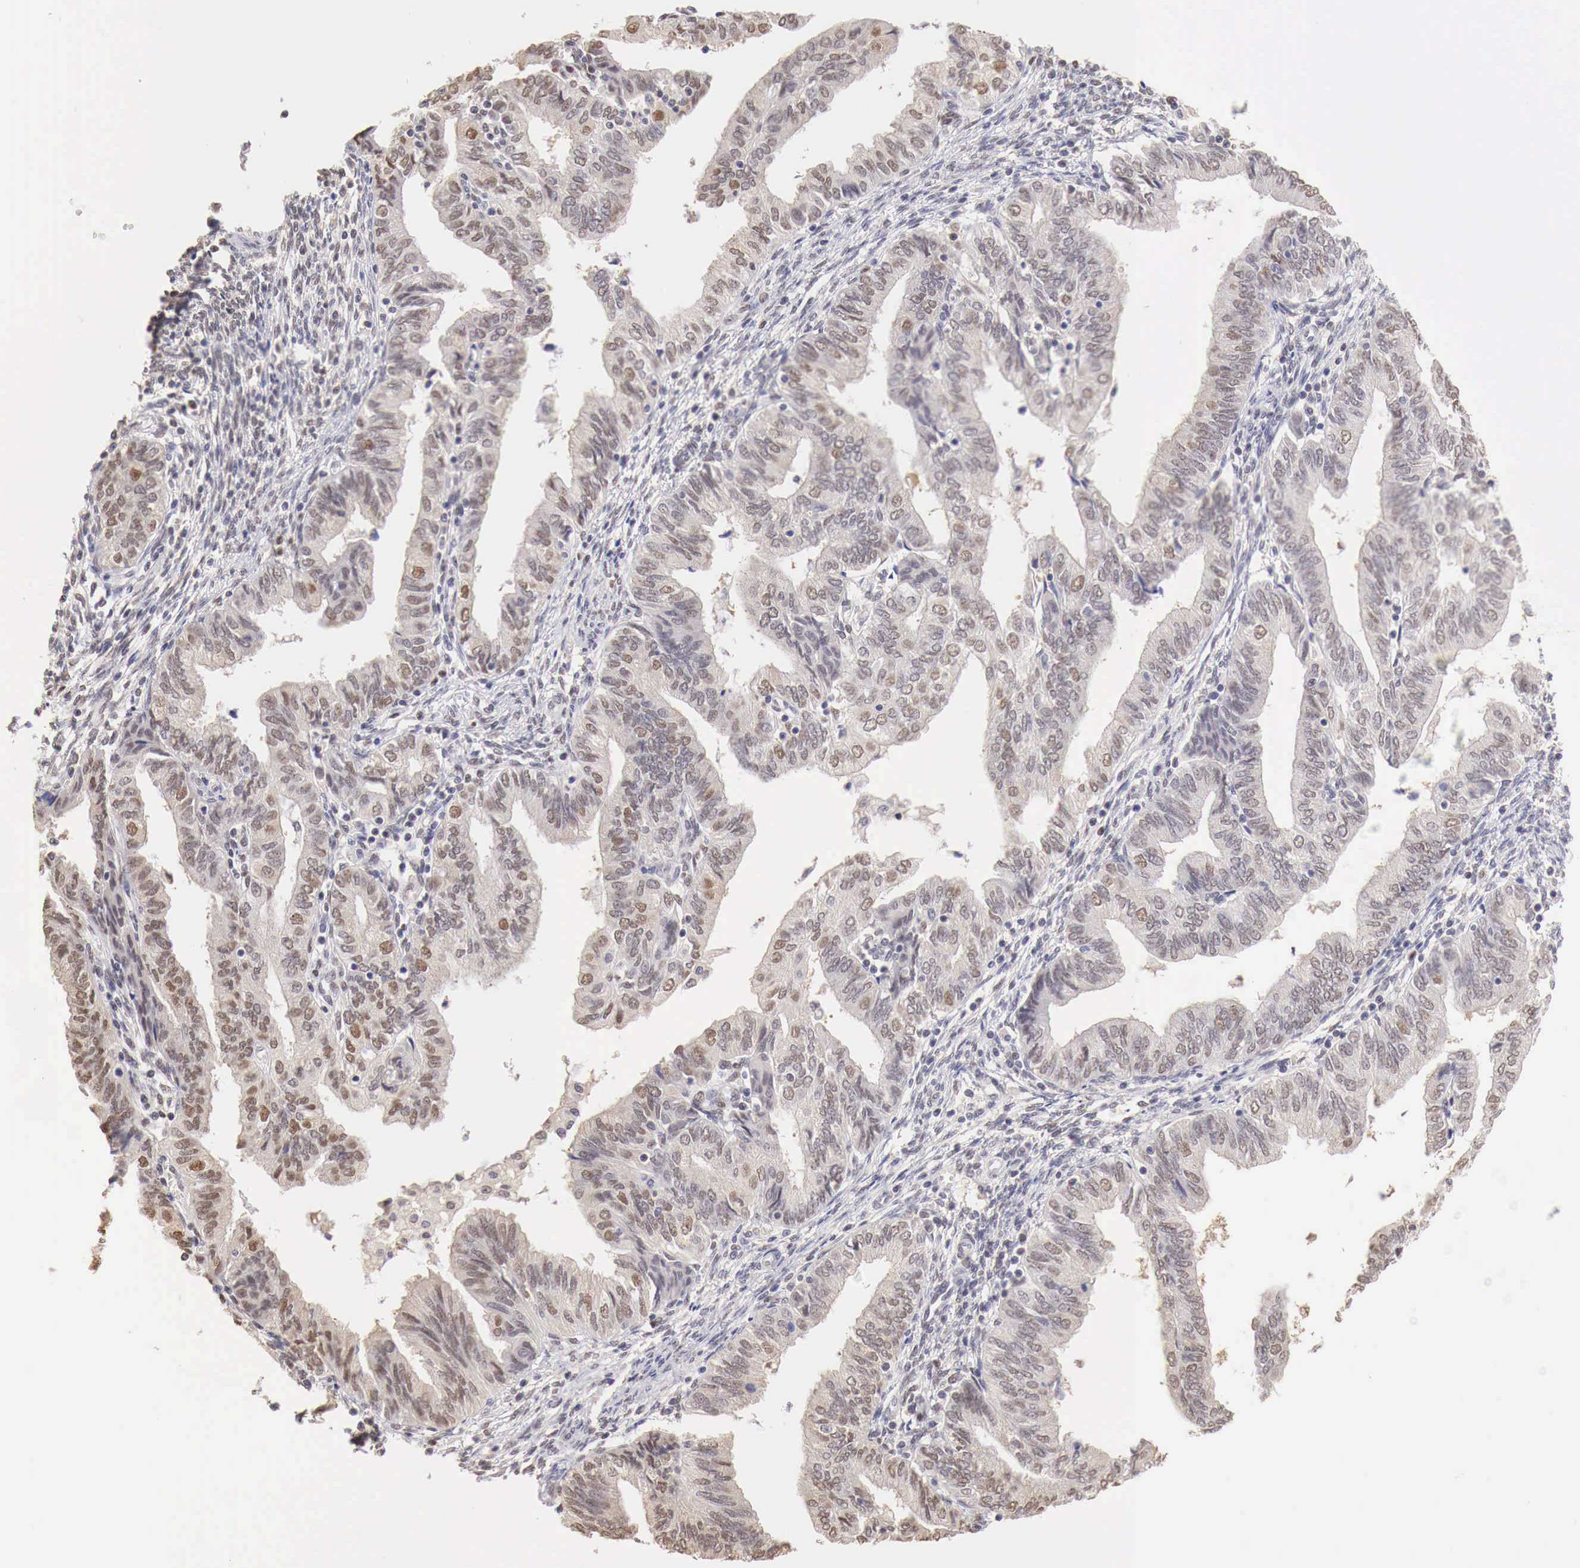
{"staining": {"intensity": "weak", "quantity": "25%-75%", "location": "nuclear"}, "tissue": "endometrial cancer", "cell_type": "Tumor cells", "image_type": "cancer", "snomed": [{"axis": "morphology", "description": "Adenocarcinoma, NOS"}, {"axis": "topography", "description": "Endometrium"}], "caption": "Immunohistochemical staining of endometrial cancer demonstrates low levels of weak nuclear positivity in approximately 25%-75% of tumor cells.", "gene": "UBA1", "patient": {"sex": "female", "age": 51}}